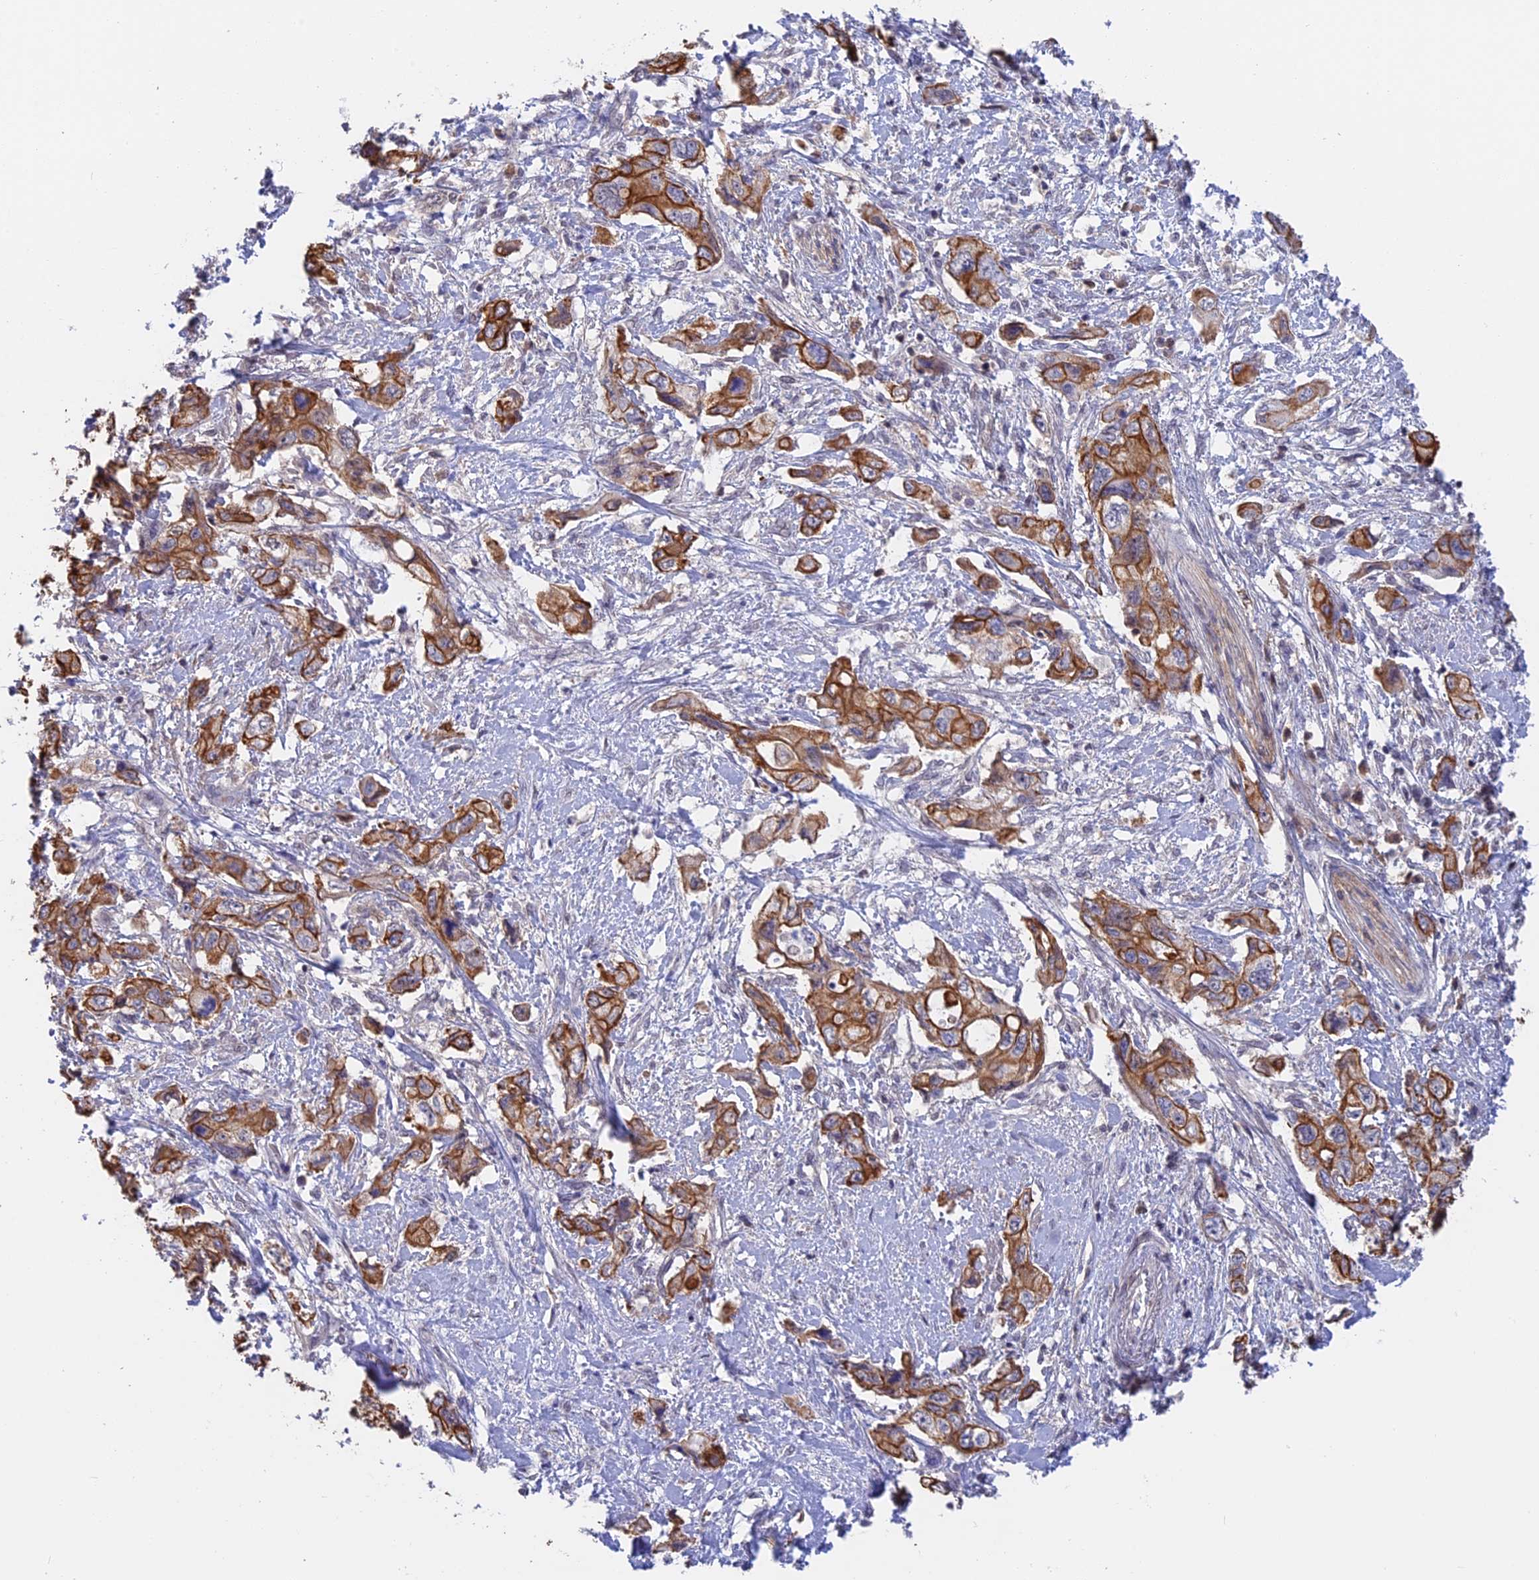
{"staining": {"intensity": "strong", "quantity": ">75%", "location": "cytoplasmic/membranous"}, "tissue": "pancreatic cancer", "cell_type": "Tumor cells", "image_type": "cancer", "snomed": [{"axis": "morphology", "description": "Adenocarcinoma, NOS"}, {"axis": "topography", "description": "Pancreas"}], "caption": "A micrograph showing strong cytoplasmic/membranous staining in approximately >75% of tumor cells in pancreatic adenocarcinoma, as visualized by brown immunohistochemical staining.", "gene": "STUB1", "patient": {"sex": "female", "age": 73}}